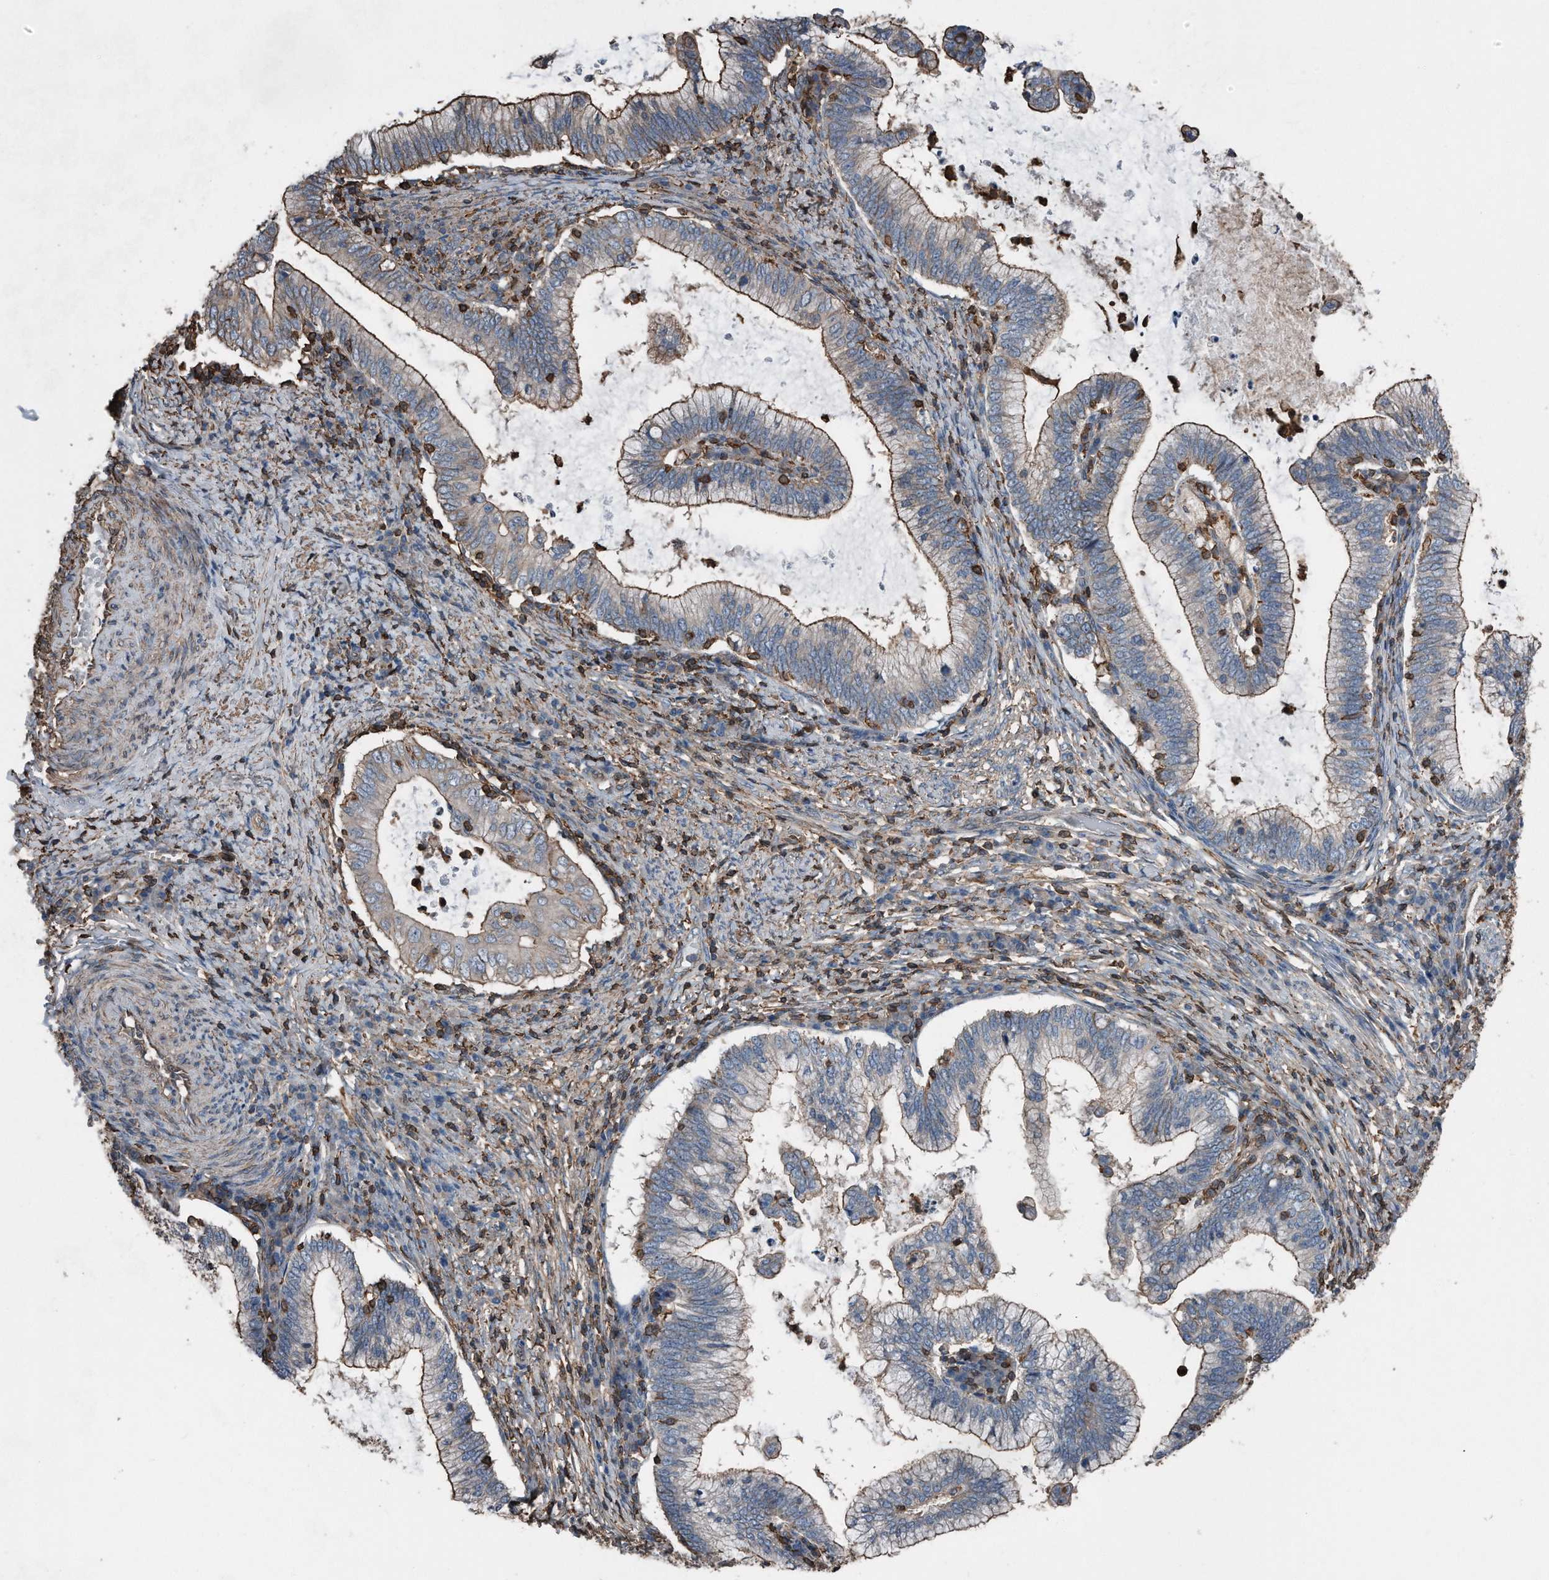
{"staining": {"intensity": "moderate", "quantity": "25%-75%", "location": "cytoplasmic/membranous"}, "tissue": "cervical cancer", "cell_type": "Tumor cells", "image_type": "cancer", "snomed": [{"axis": "morphology", "description": "Adenocarcinoma, NOS"}, {"axis": "topography", "description": "Cervix"}], "caption": "The micrograph reveals immunohistochemical staining of cervical cancer (adenocarcinoma). There is moderate cytoplasmic/membranous expression is present in approximately 25%-75% of tumor cells.", "gene": "RSPO3", "patient": {"sex": "female", "age": 36}}